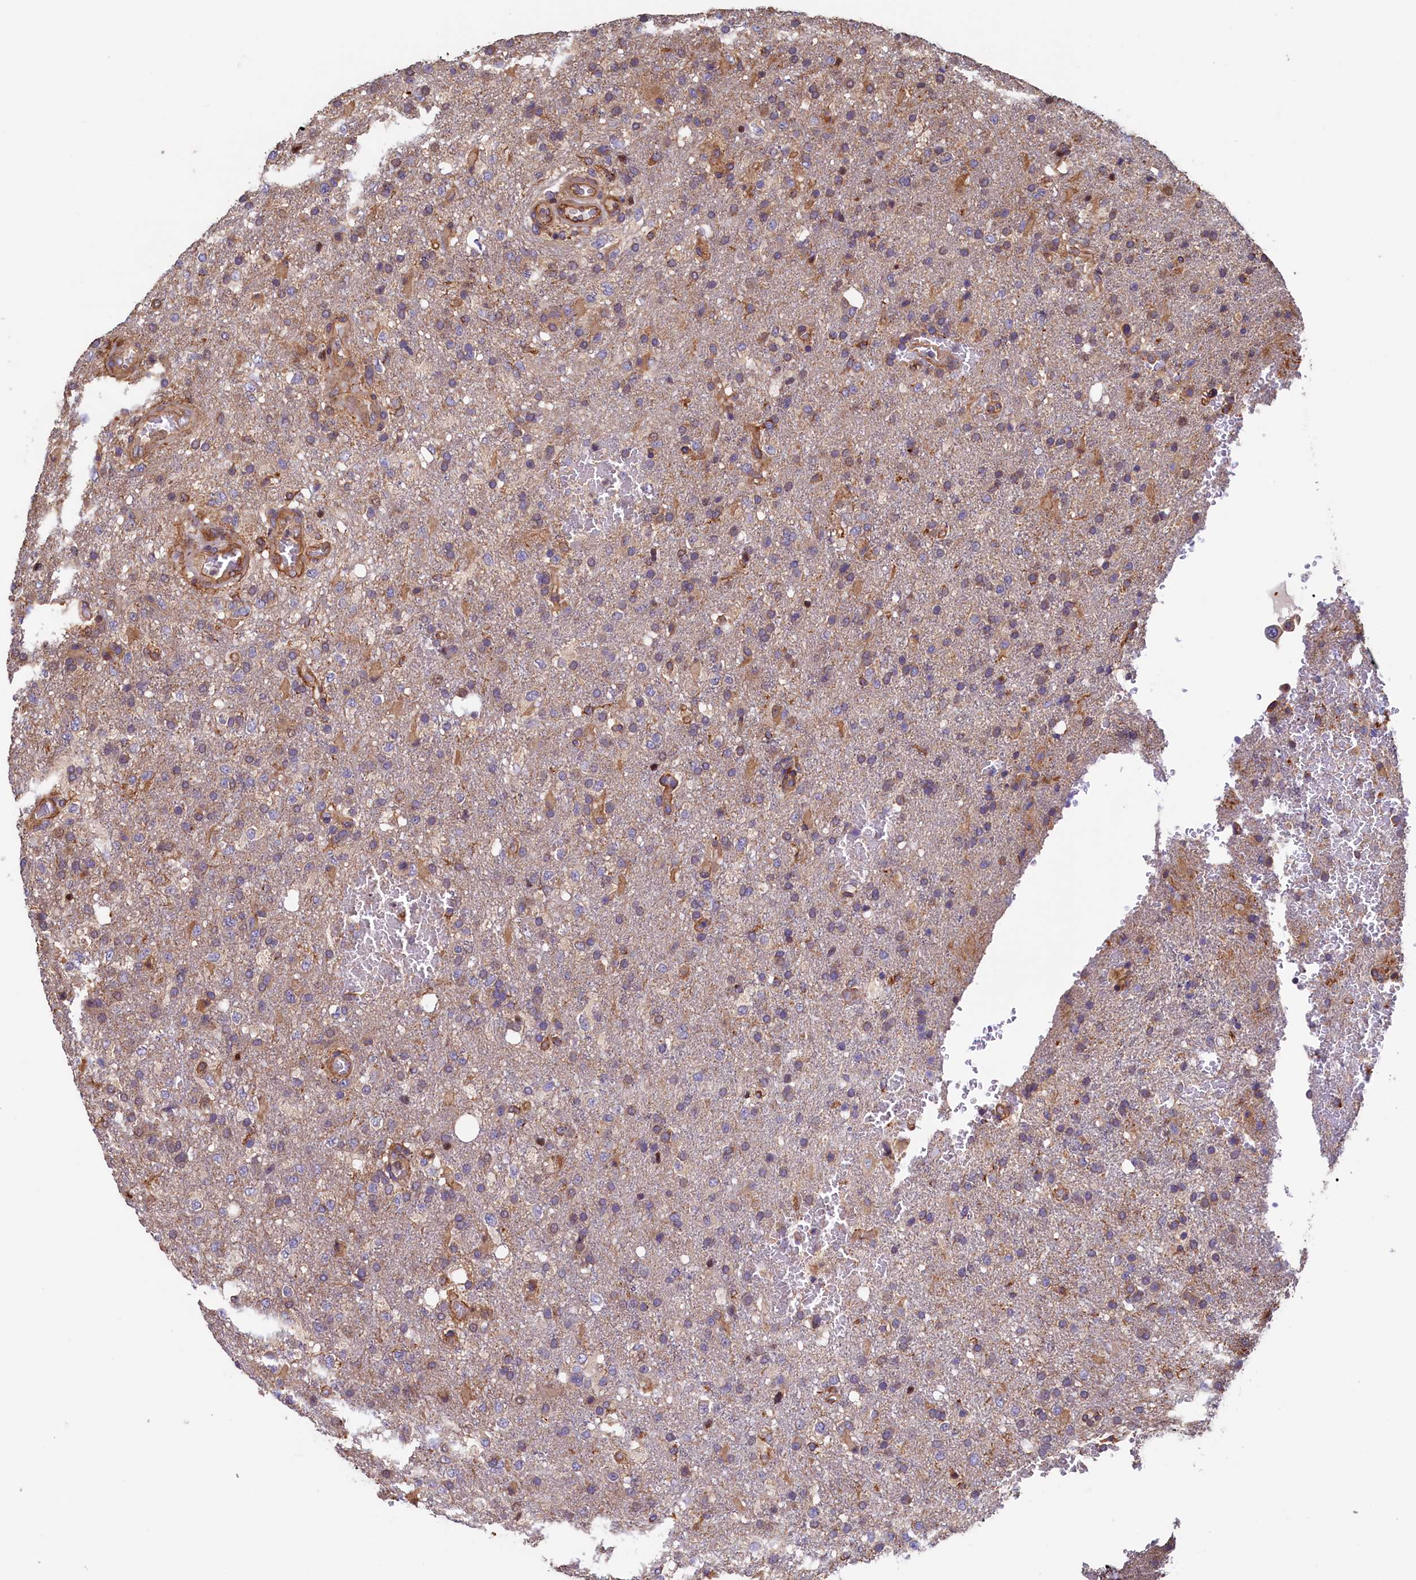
{"staining": {"intensity": "negative", "quantity": "none", "location": "none"}, "tissue": "glioma", "cell_type": "Tumor cells", "image_type": "cancer", "snomed": [{"axis": "morphology", "description": "Glioma, malignant, High grade"}, {"axis": "topography", "description": "Brain"}], "caption": "Immunohistochemistry photomicrograph of neoplastic tissue: human glioma stained with DAB displays no significant protein positivity in tumor cells. (Immunohistochemistry (ihc), brightfield microscopy, high magnification).", "gene": "ATXN2L", "patient": {"sex": "female", "age": 74}}